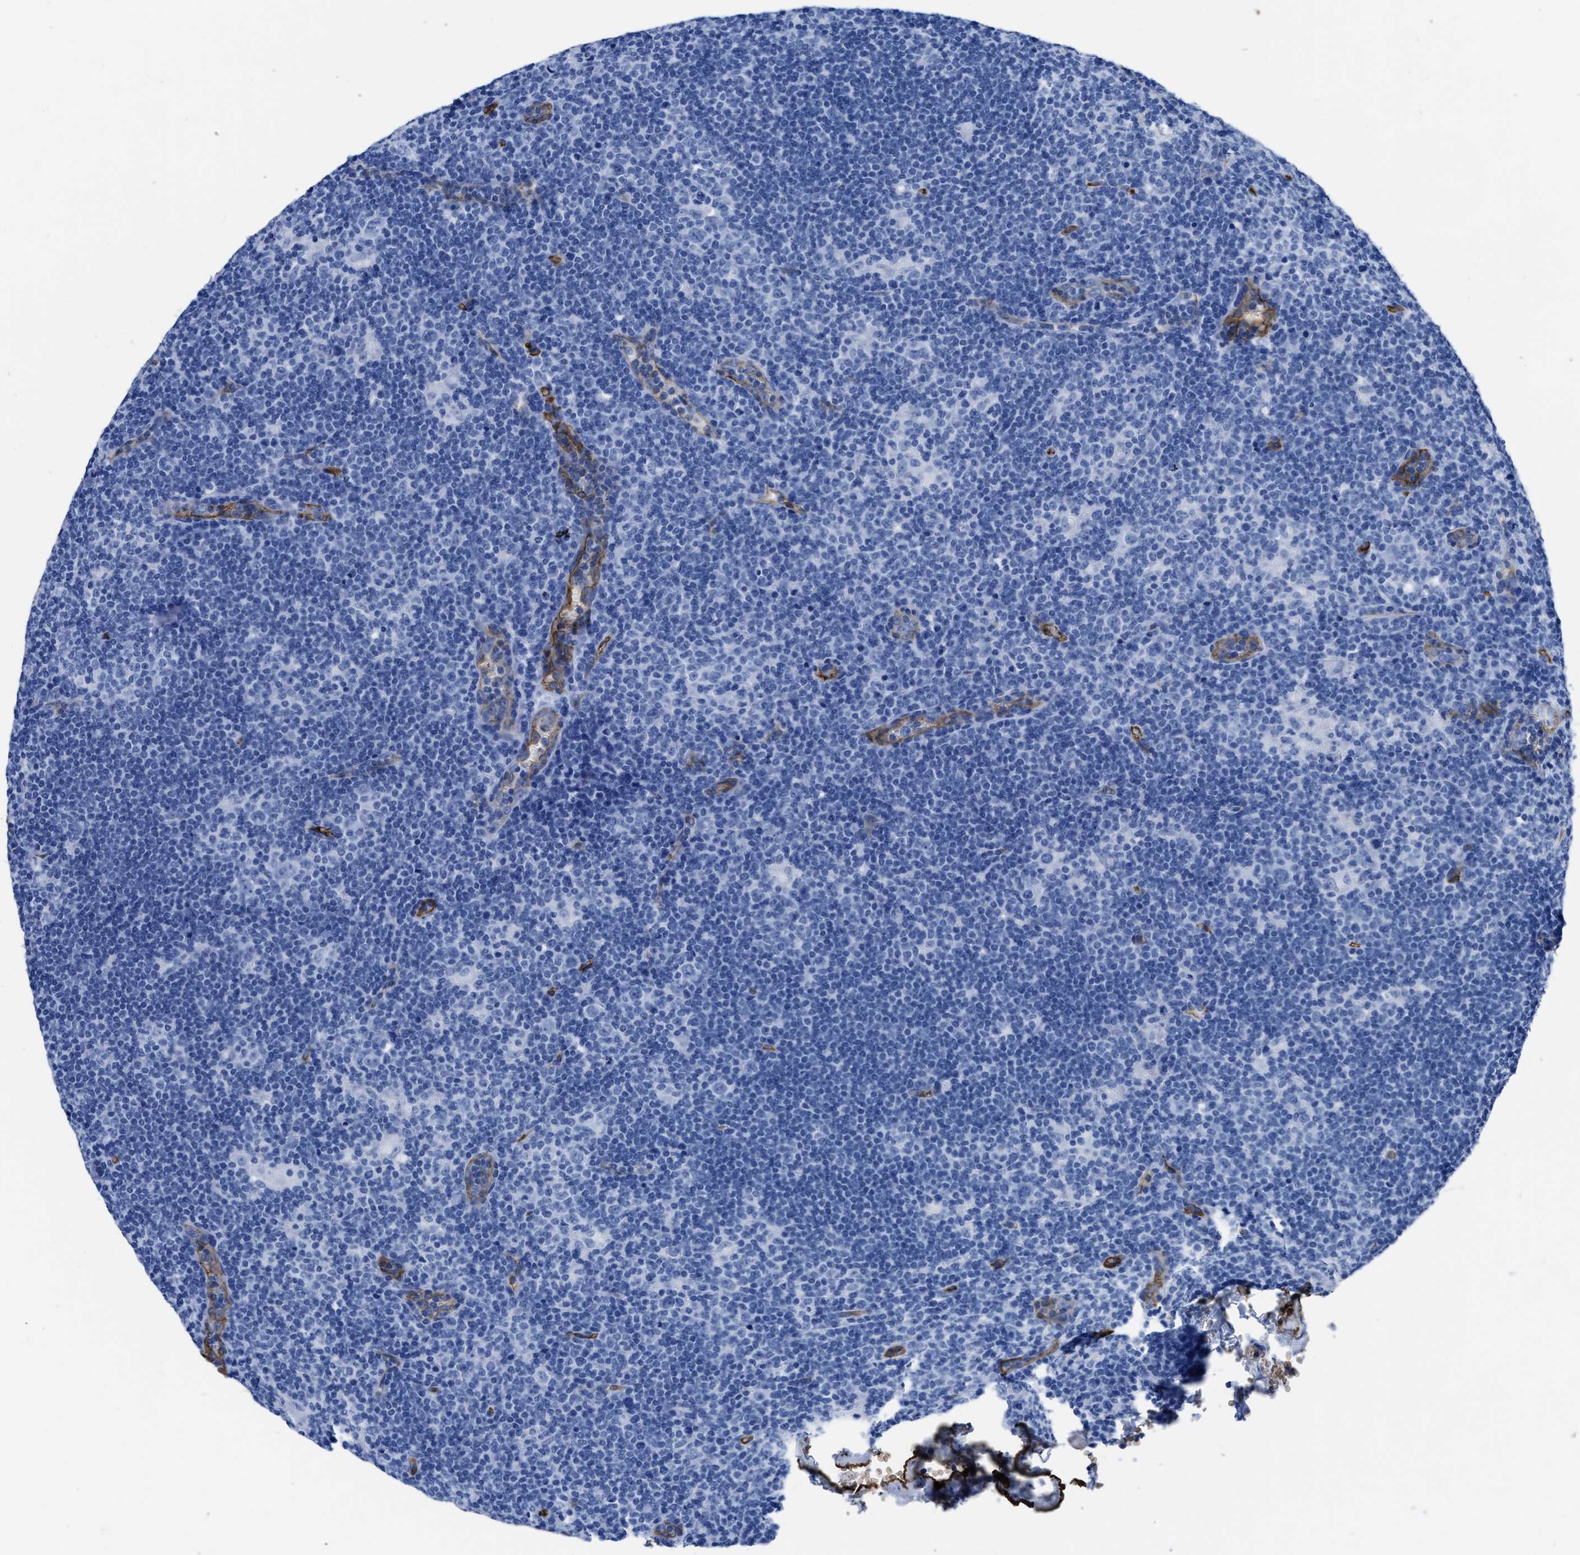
{"staining": {"intensity": "negative", "quantity": "none", "location": "none"}, "tissue": "lymphoma", "cell_type": "Tumor cells", "image_type": "cancer", "snomed": [{"axis": "morphology", "description": "Hodgkin's disease, NOS"}, {"axis": "topography", "description": "Lymph node"}], "caption": "Histopathology image shows no protein positivity in tumor cells of Hodgkin's disease tissue. (DAB (3,3'-diaminobenzidine) immunohistochemistry (IHC) with hematoxylin counter stain).", "gene": "AQP1", "patient": {"sex": "female", "age": 57}}